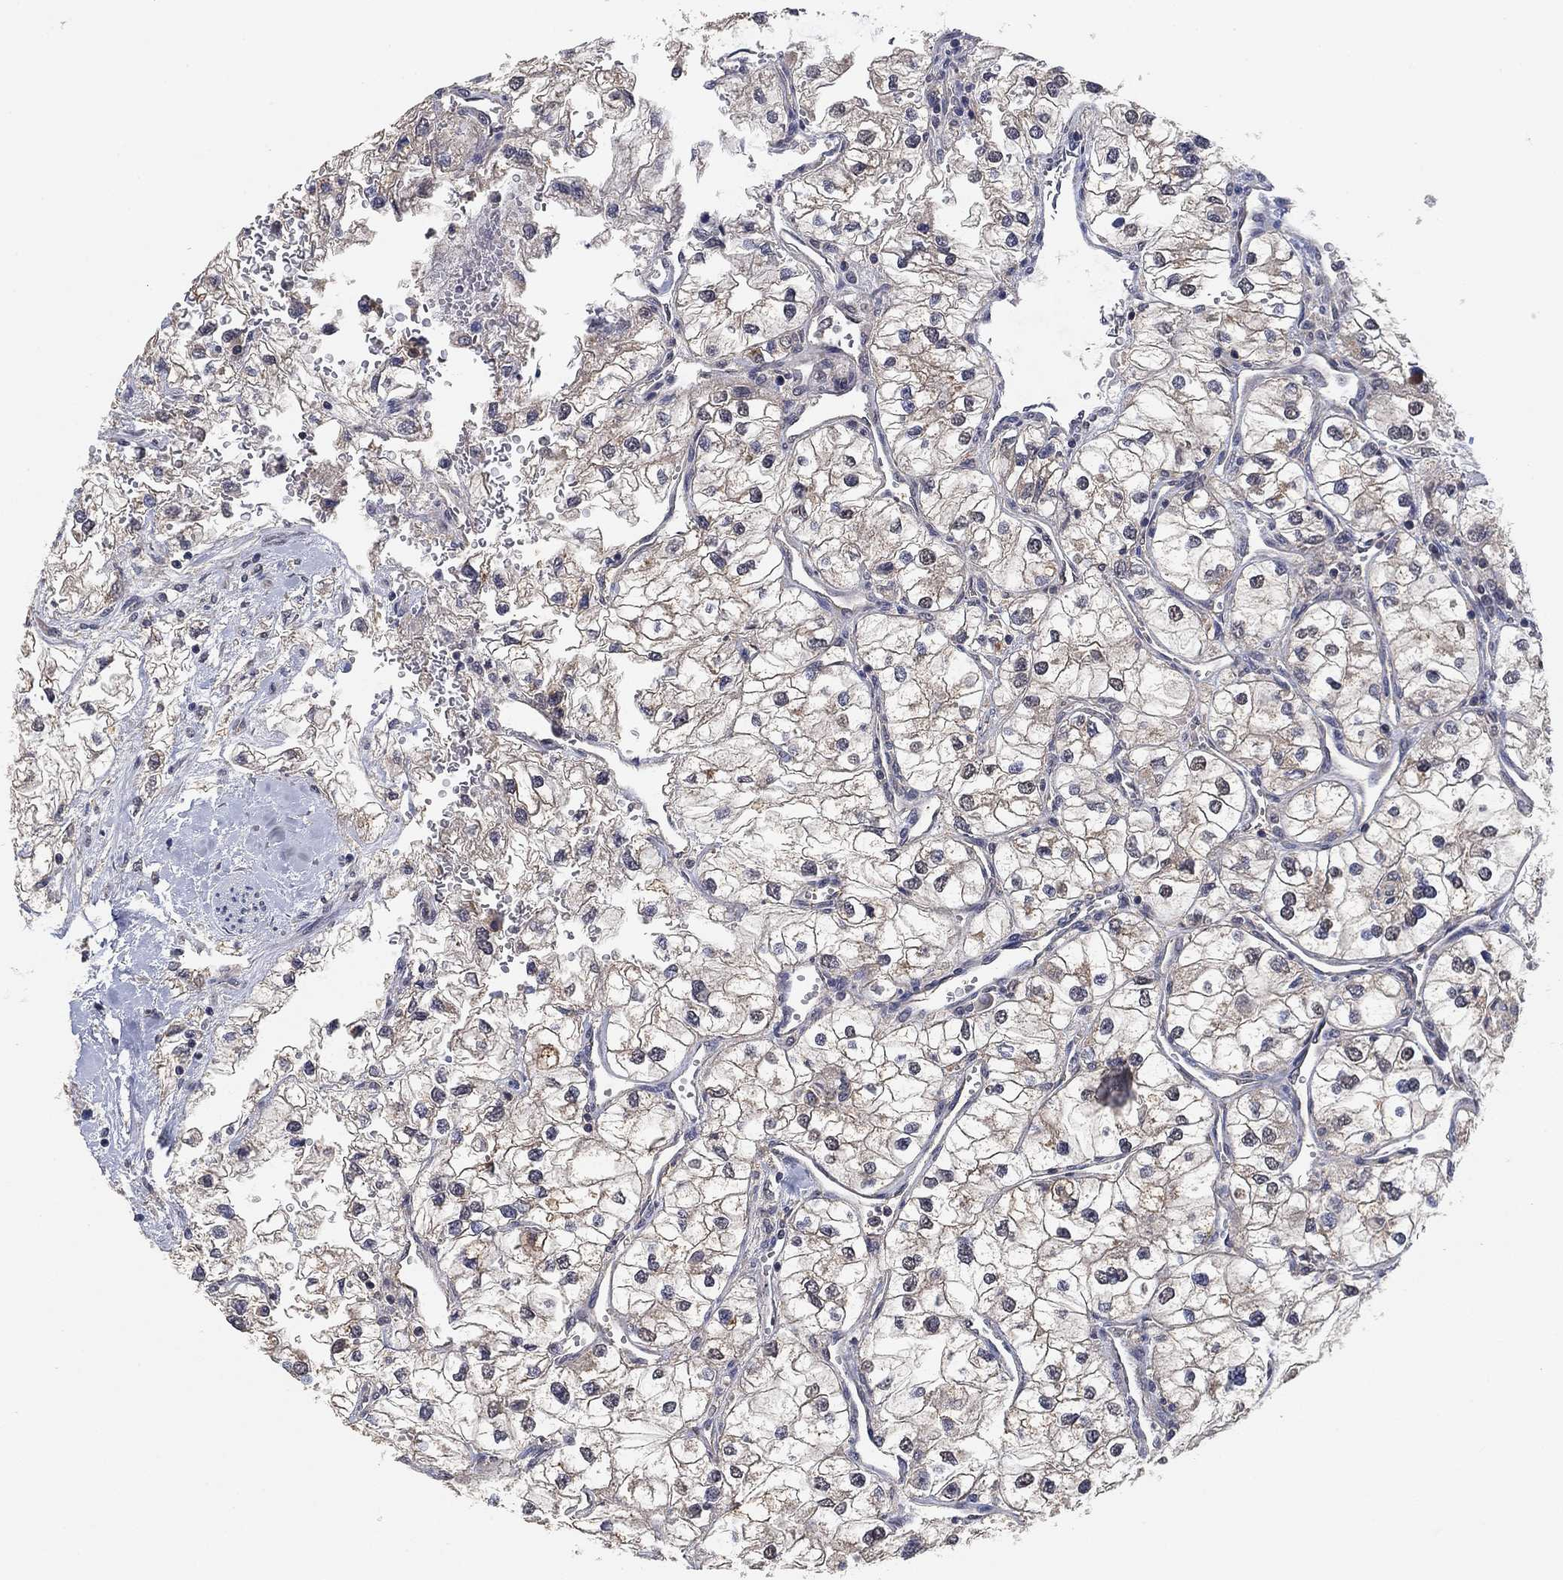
{"staining": {"intensity": "moderate", "quantity": "<25%", "location": "cytoplasmic/membranous"}, "tissue": "renal cancer", "cell_type": "Tumor cells", "image_type": "cancer", "snomed": [{"axis": "morphology", "description": "Adenocarcinoma, NOS"}, {"axis": "topography", "description": "Kidney"}], "caption": "A histopathology image of human renal adenocarcinoma stained for a protein shows moderate cytoplasmic/membranous brown staining in tumor cells. The staining was performed using DAB to visualize the protein expression in brown, while the nuclei were stained in blue with hematoxylin (Magnification: 20x).", "gene": "CCDC43", "patient": {"sex": "male", "age": 59}}